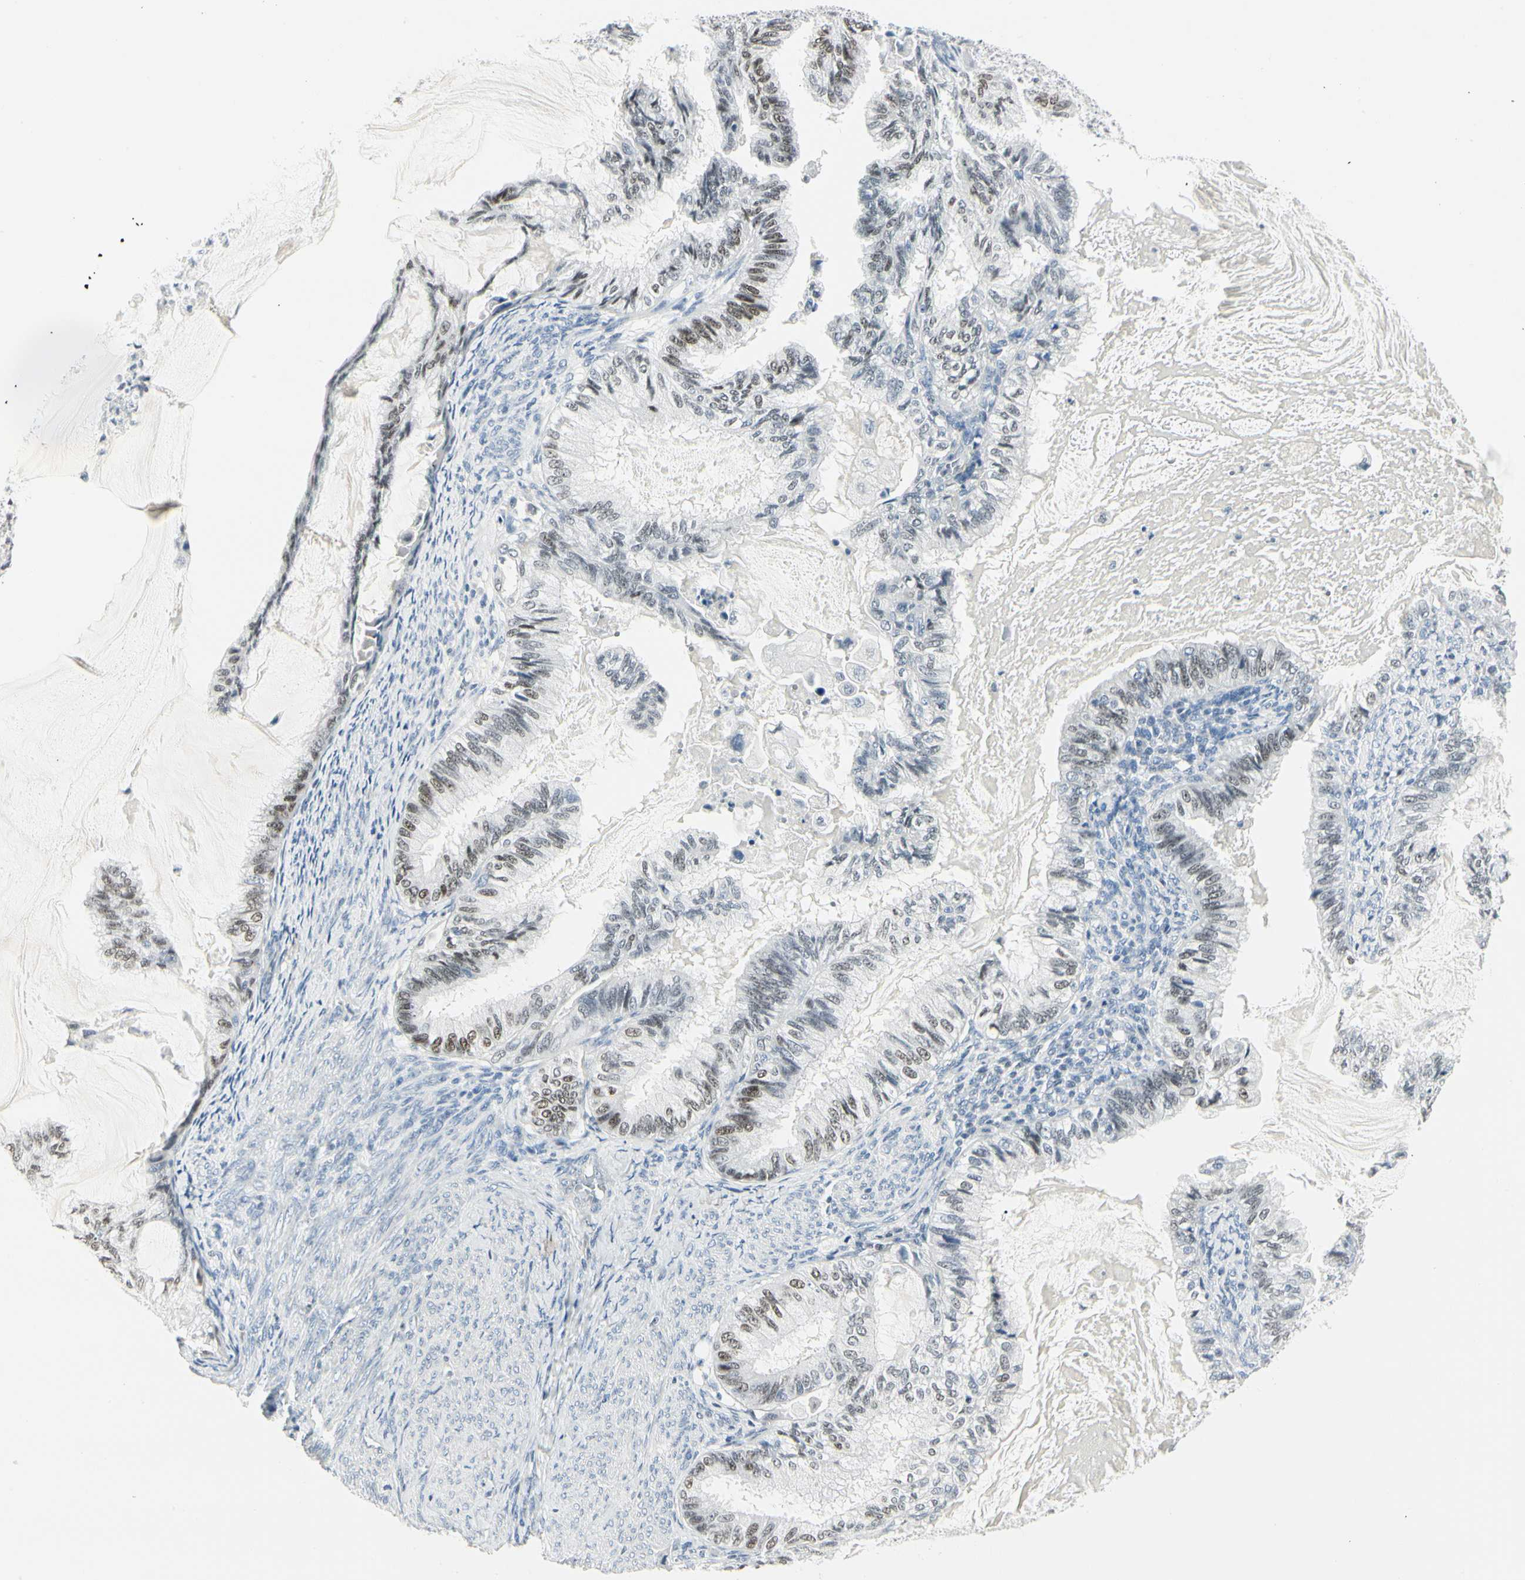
{"staining": {"intensity": "moderate", "quantity": "<25%", "location": "nuclear"}, "tissue": "cervical cancer", "cell_type": "Tumor cells", "image_type": "cancer", "snomed": [{"axis": "morphology", "description": "Normal tissue, NOS"}, {"axis": "morphology", "description": "Adenocarcinoma, NOS"}, {"axis": "topography", "description": "Cervix"}, {"axis": "topography", "description": "Endometrium"}], "caption": "Immunohistochemistry staining of adenocarcinoma (cervical), which shows low levels of moderate nuclear positivity in about <25% of tumor cells indicating moderate nuclear protein positivity. The staining was performed using DAB (3,3'-diaminobenzidine) (brown) for protein detection and nuclei were counterstained in hematoxylin (blue).", "gene": "ZBTB7B", "patient": {"sex": "female", "age": 86}}